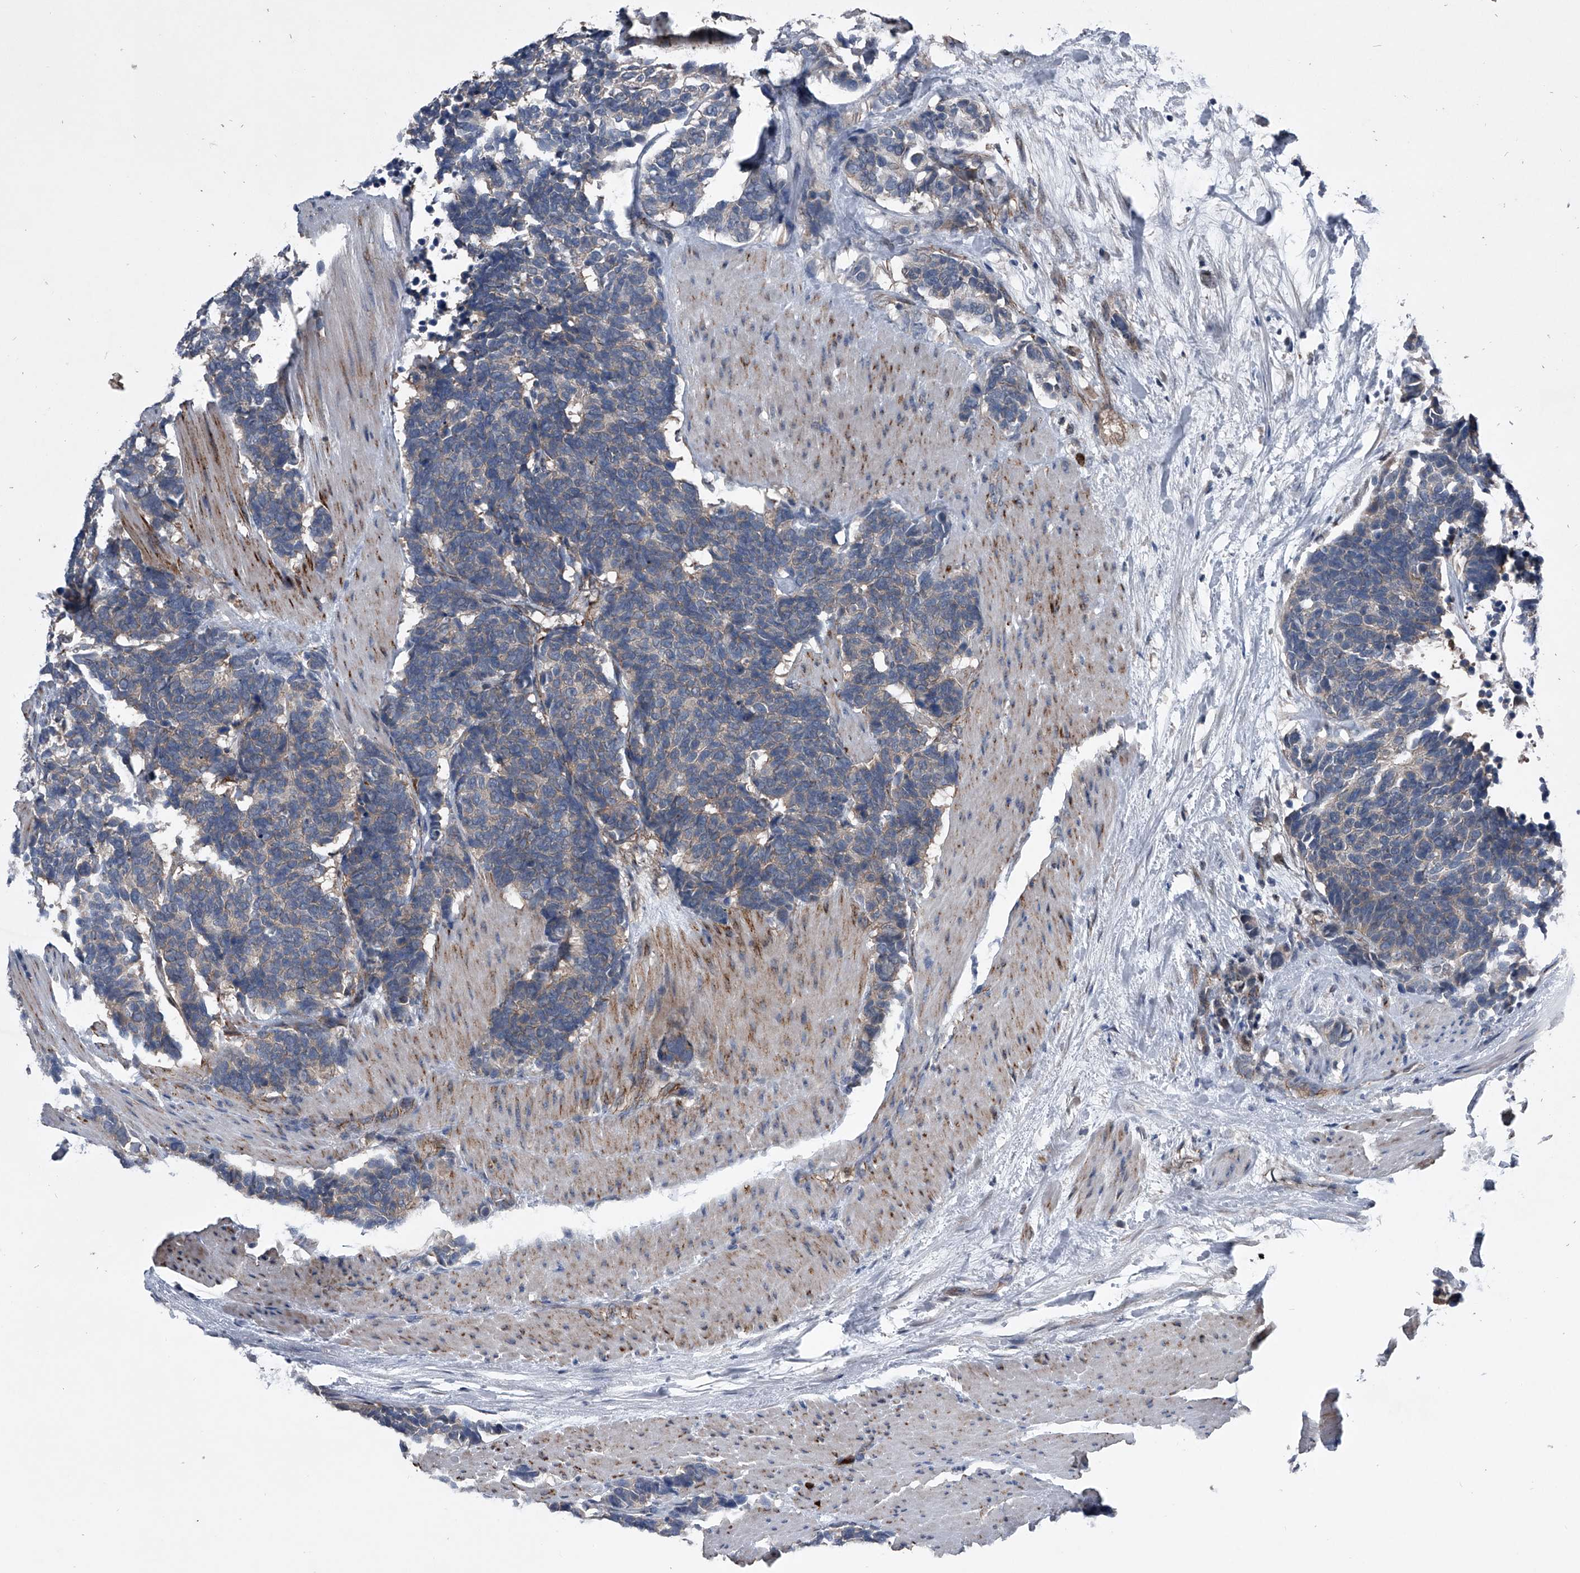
{"staining": {"intensity": "weak", "quantity": "25%-75%", "location": "cytoplasmic/membranous"}, "tissue": "carcinoid", "cell_type": "Tumor cells", "image_type": "cancer", "snomed": [{"axis": "morphology", "description": "Carcinoma, NOS"}, {"axis": "morphology", "description": "Carcinoid, malignant, NOS"}, {"axis": "topography", "description": "Urinary bladder"}], "caption": "Carcinoma stained with a brown dye demonstrates weak cytoplasmic/membranous positive expression in approximately 25%-75% of tumor cells.", "gene": "MAPKAP1", "patient": {"sex": "male", "age": 57}}